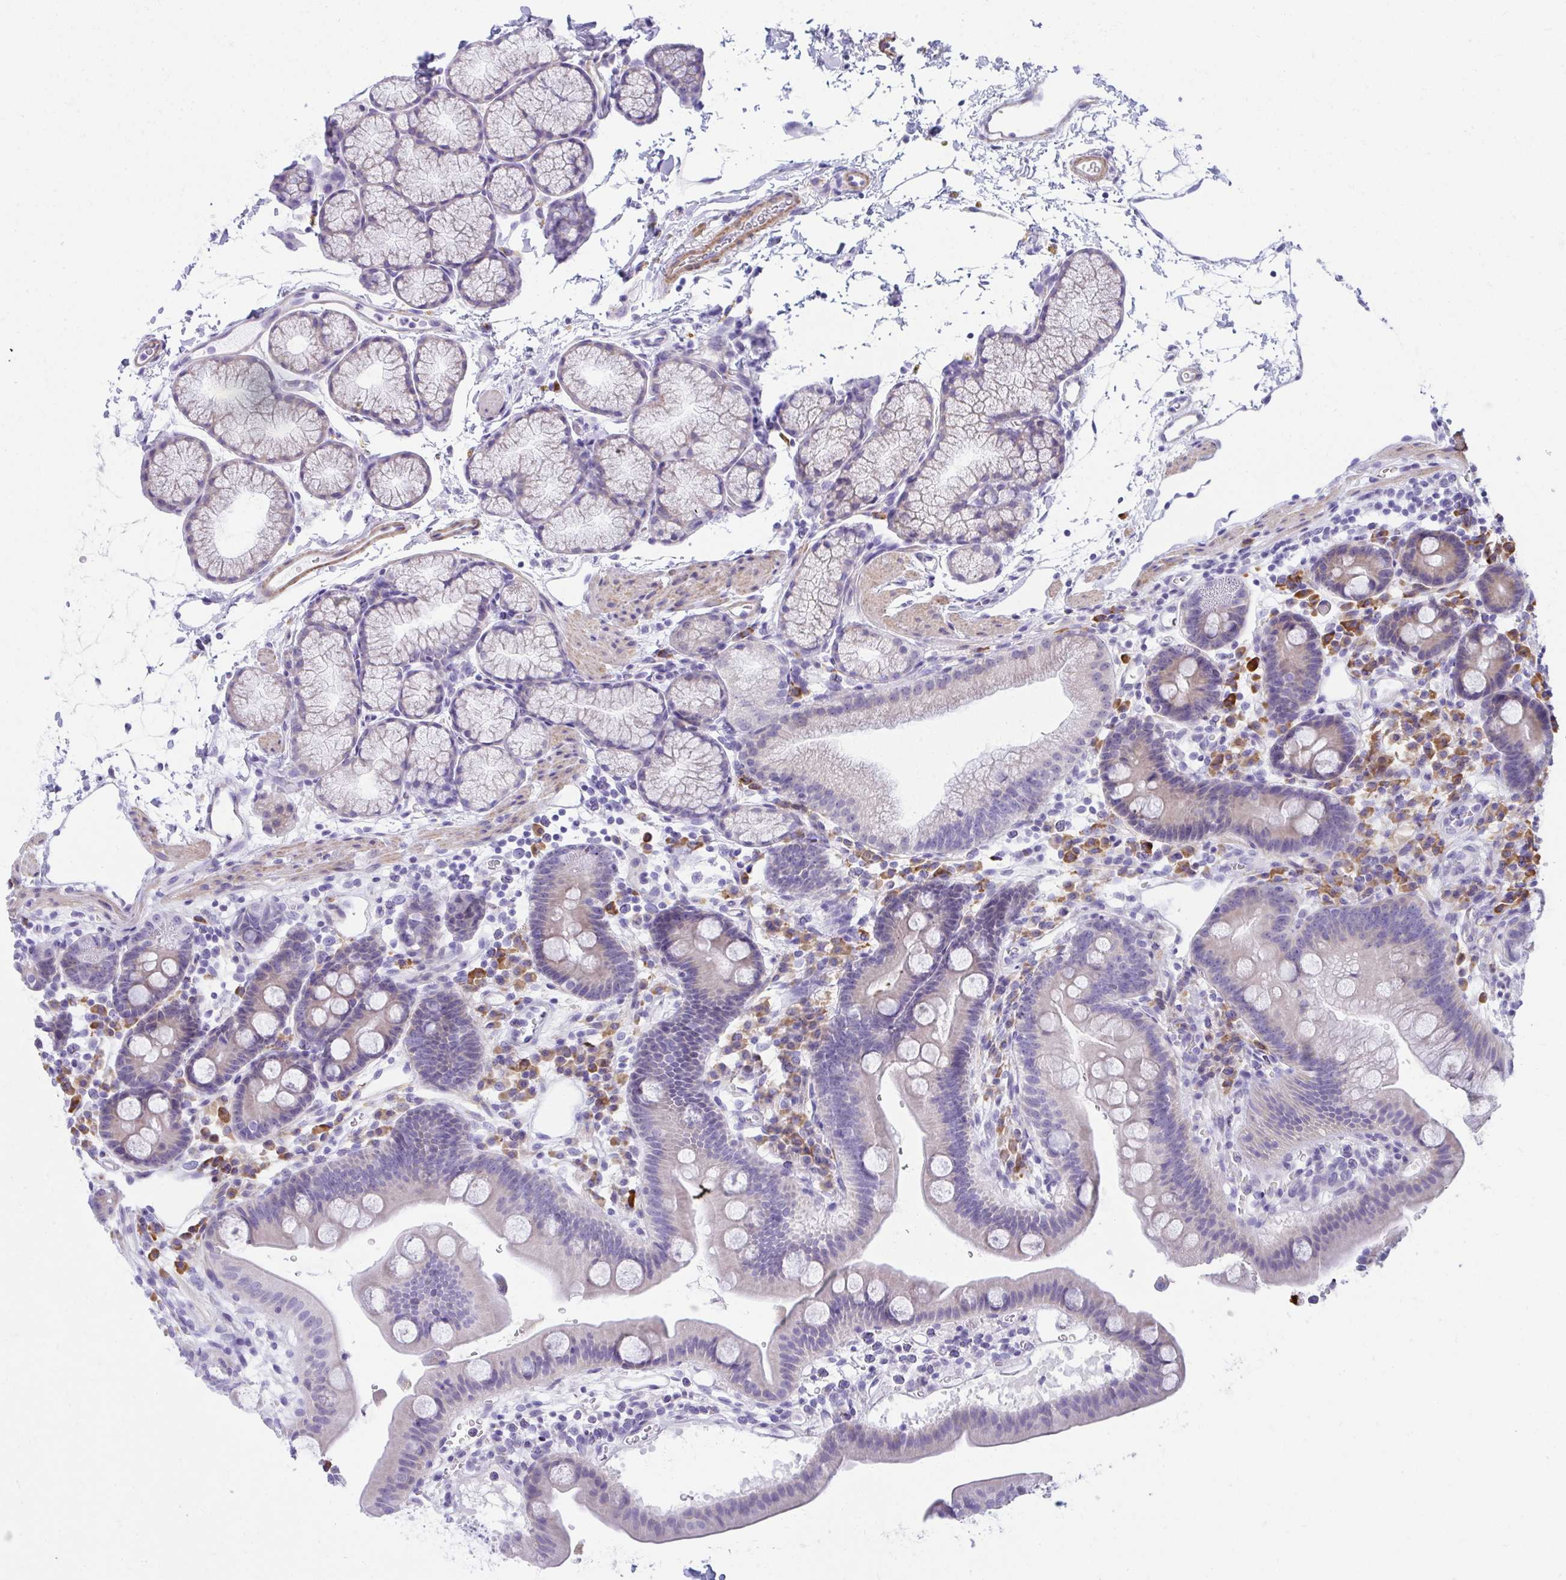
{"staining": {"intensity": "weak", "quantity": "<25%", "location": "cytoplasmic/membranous"}, "tissue": "duodenum", "cell_type": "Glandular cells", "image_type": "normal", "snomed": [{"axis": "morphology", "description": "Normal tissue, NOS"}, {"axis": "topography", "description": "Duodenum"}], "caption": "Glandular cells are negative for brown protein staining in unremarkable duodenum. Brightfield microscopy of IHC stained with DAB (brown) and hematoxylin (blue), captured at high magnification.", "gene": "PUS7L", "patient": {"sex": "male", "age": 59}}